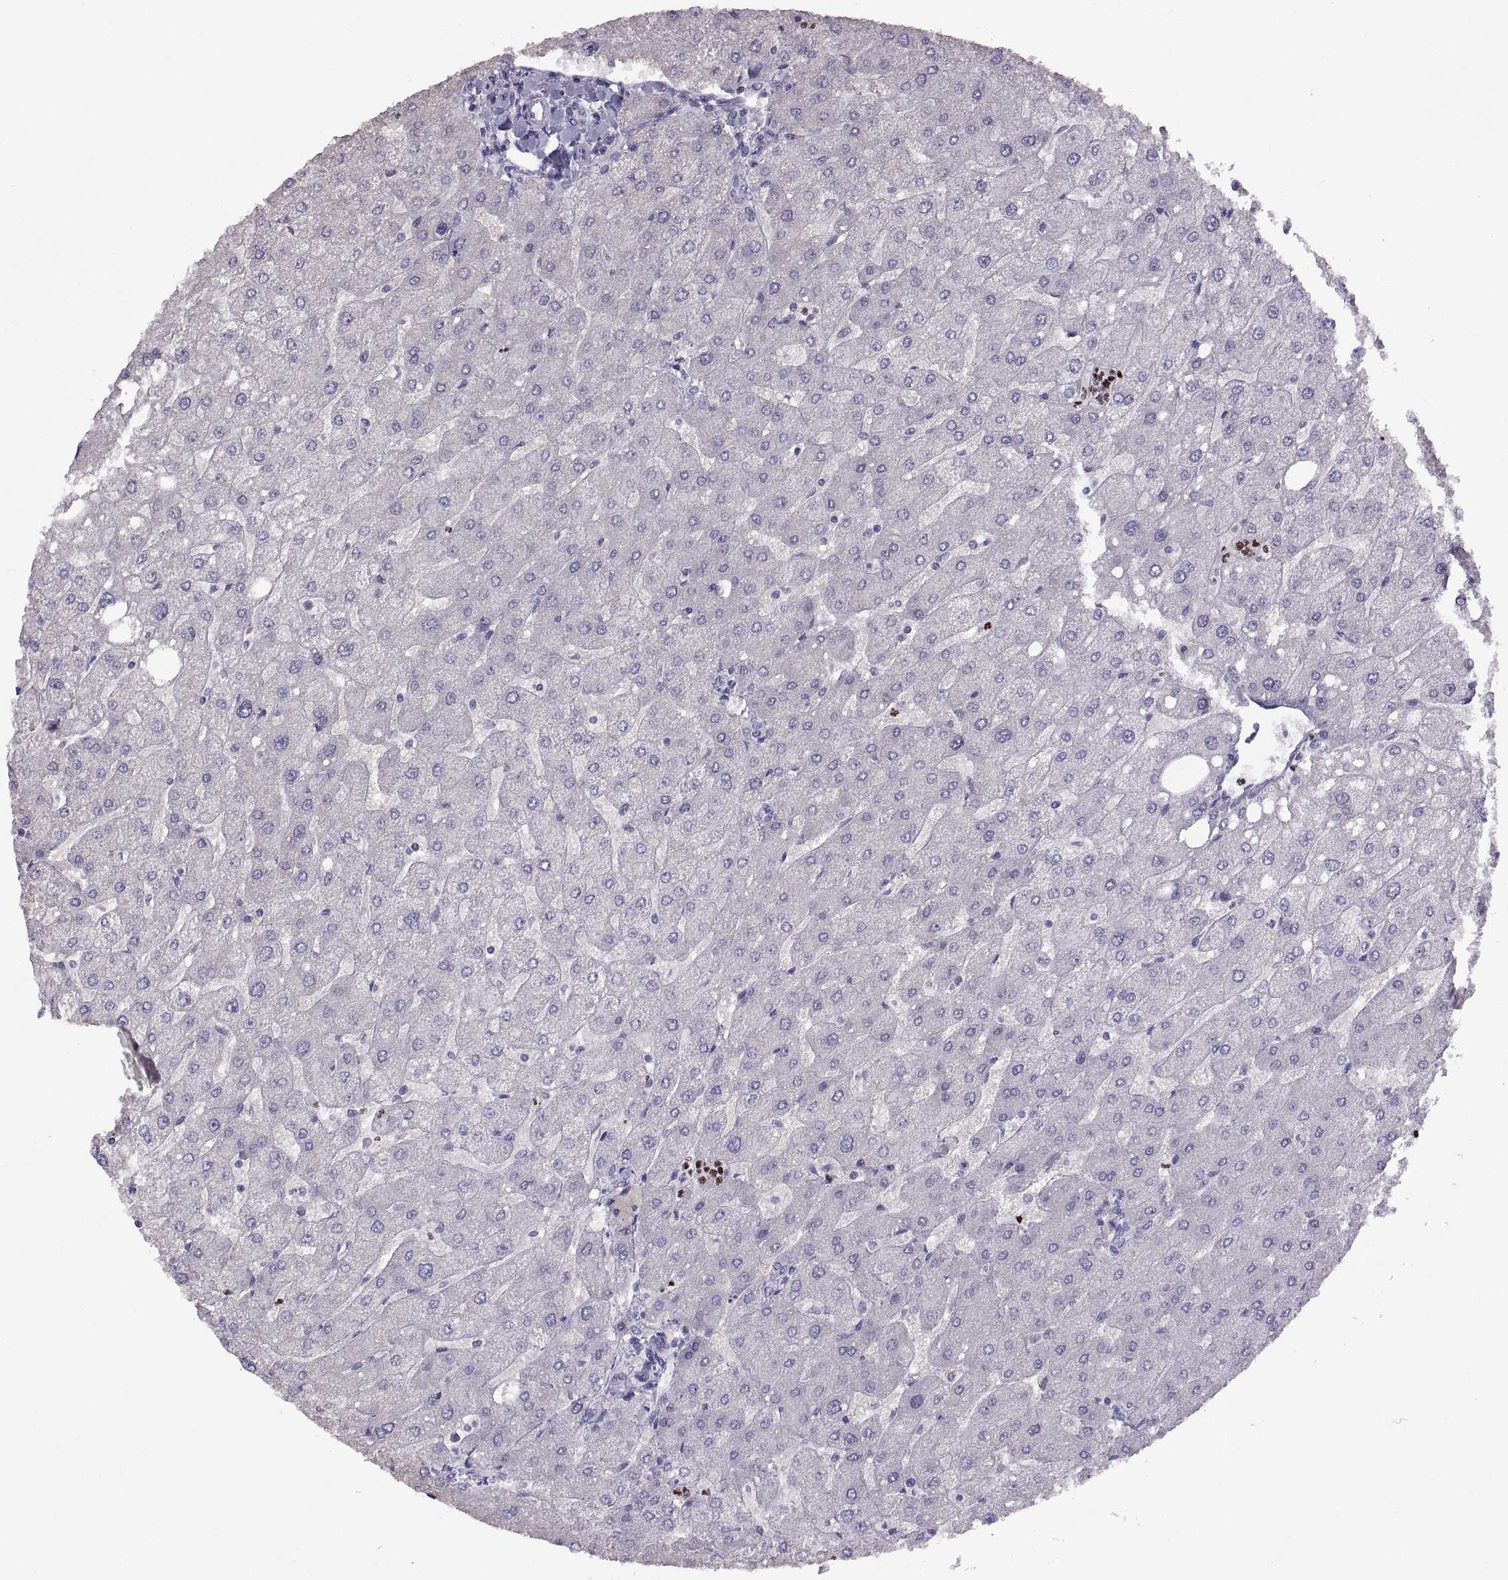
{"staining": {"intensity": "negative", "quantity": "none", "location": "none"}, "tissue": "liver", "cell_type": "Cholangiocytes", "image_type": "normal", "snomed": [{"axis": "morphology", "description": "Normal tissue, NOS"}, {"axis": "topography", "description": "Liver"}], "caption": "Image shows no protein staining in cholangiocytes of normal liver.", "gene": "SPACDR", "patient": {"sex": "male", "age": 67}}